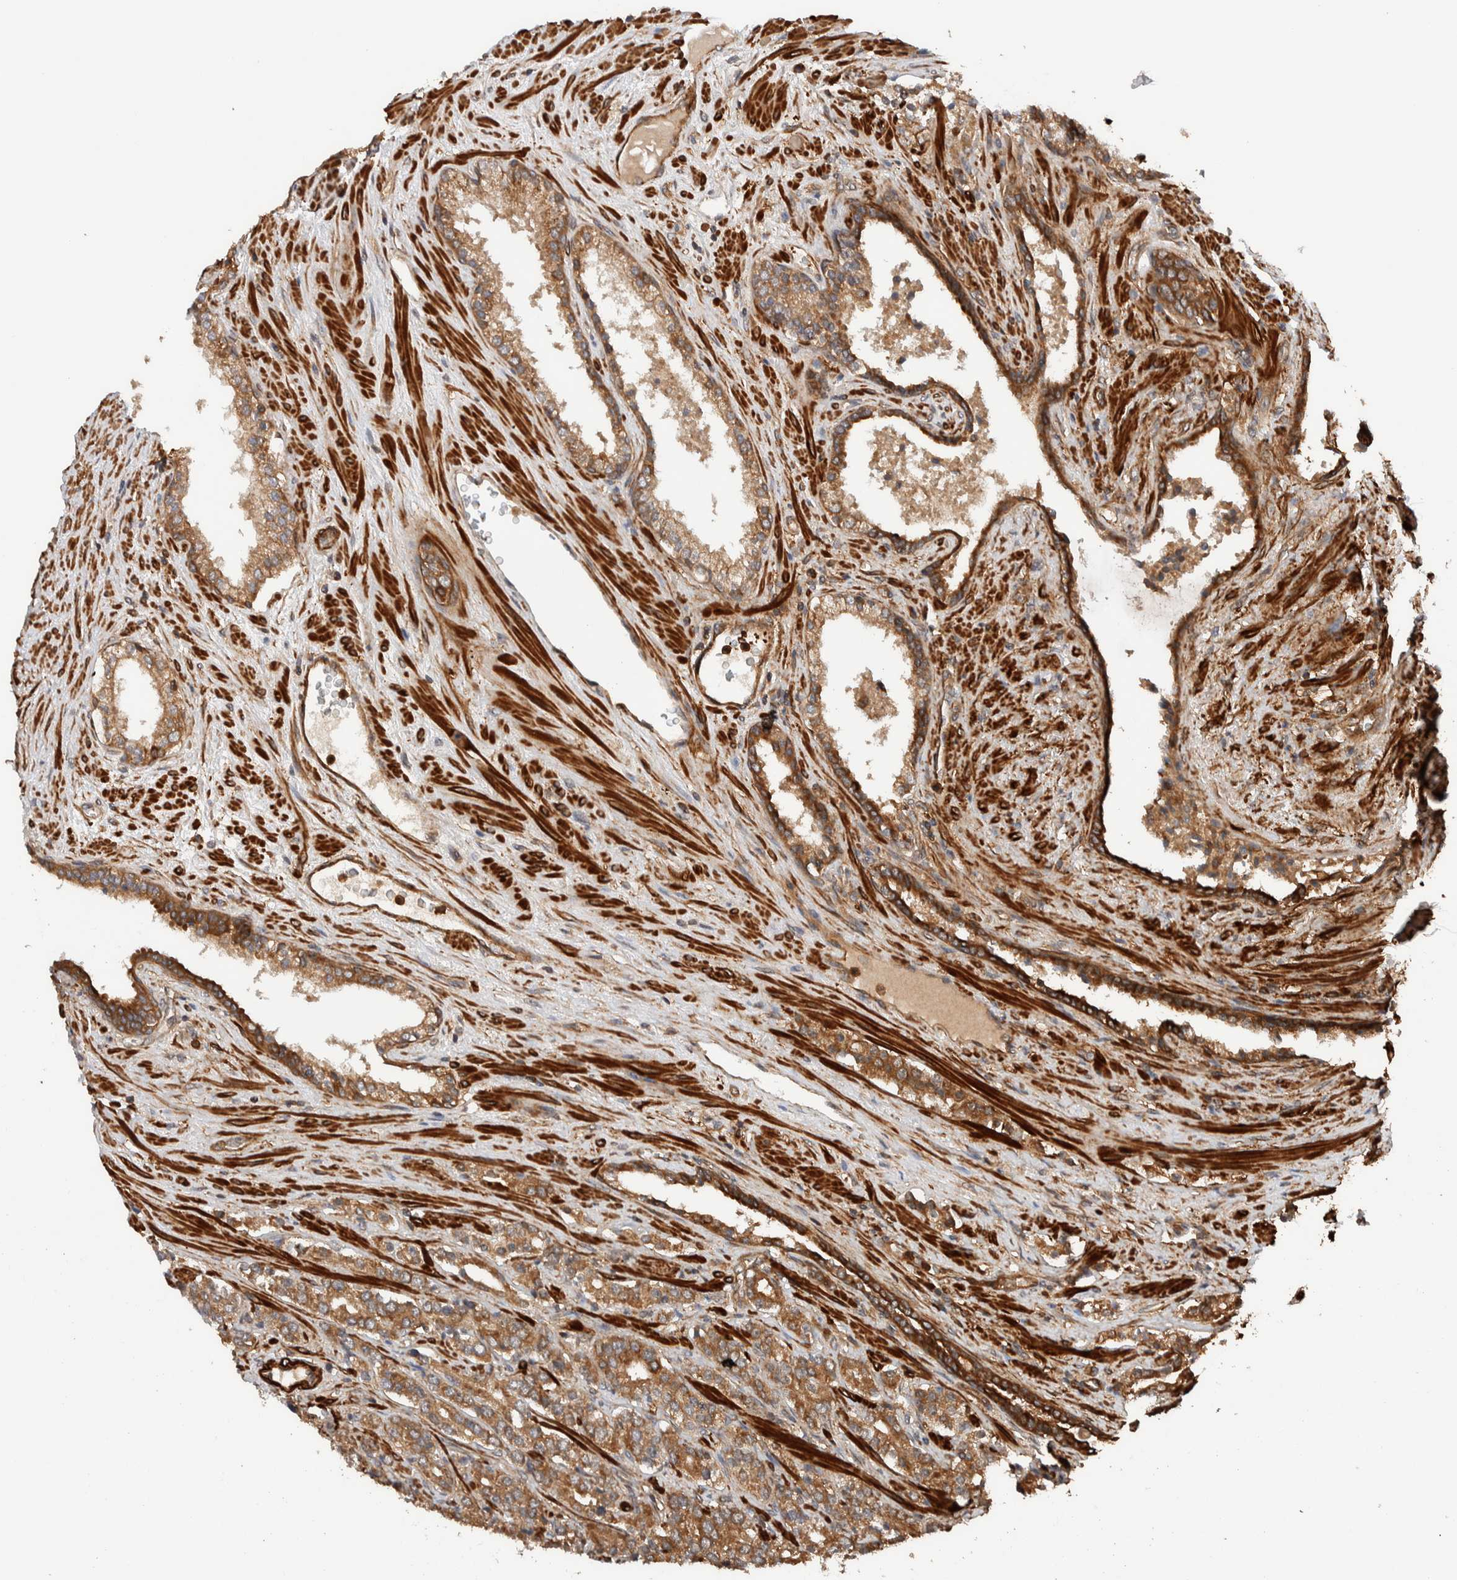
{"staining": {"intensity": "moderate", "quantity": ">75%", "location": "cytoplasmic/membranous"}, "tissue": "prostate cancer", "cell_type": "Tumor cells", "image_type": "cancer", "snomed": [{"axis": "morphology", "description": "Adenocarcinoma, High grade"}, {"axis": "topography", "description": "Prostate"}], "caption": "DAB immunohistochemical staining of human adenocarcinoma (high-grade) (prostate) exhibits moderate cytoplasmic/membranous protein positivity in about >75% of tumor cells. The protein of interest is stained brown, and the nuclei are stained in blue (DAB IHC with brightfield microscopy, high magnification).", "gene": "SYNRG", "patient": {"sex": "male", "age": 71}}